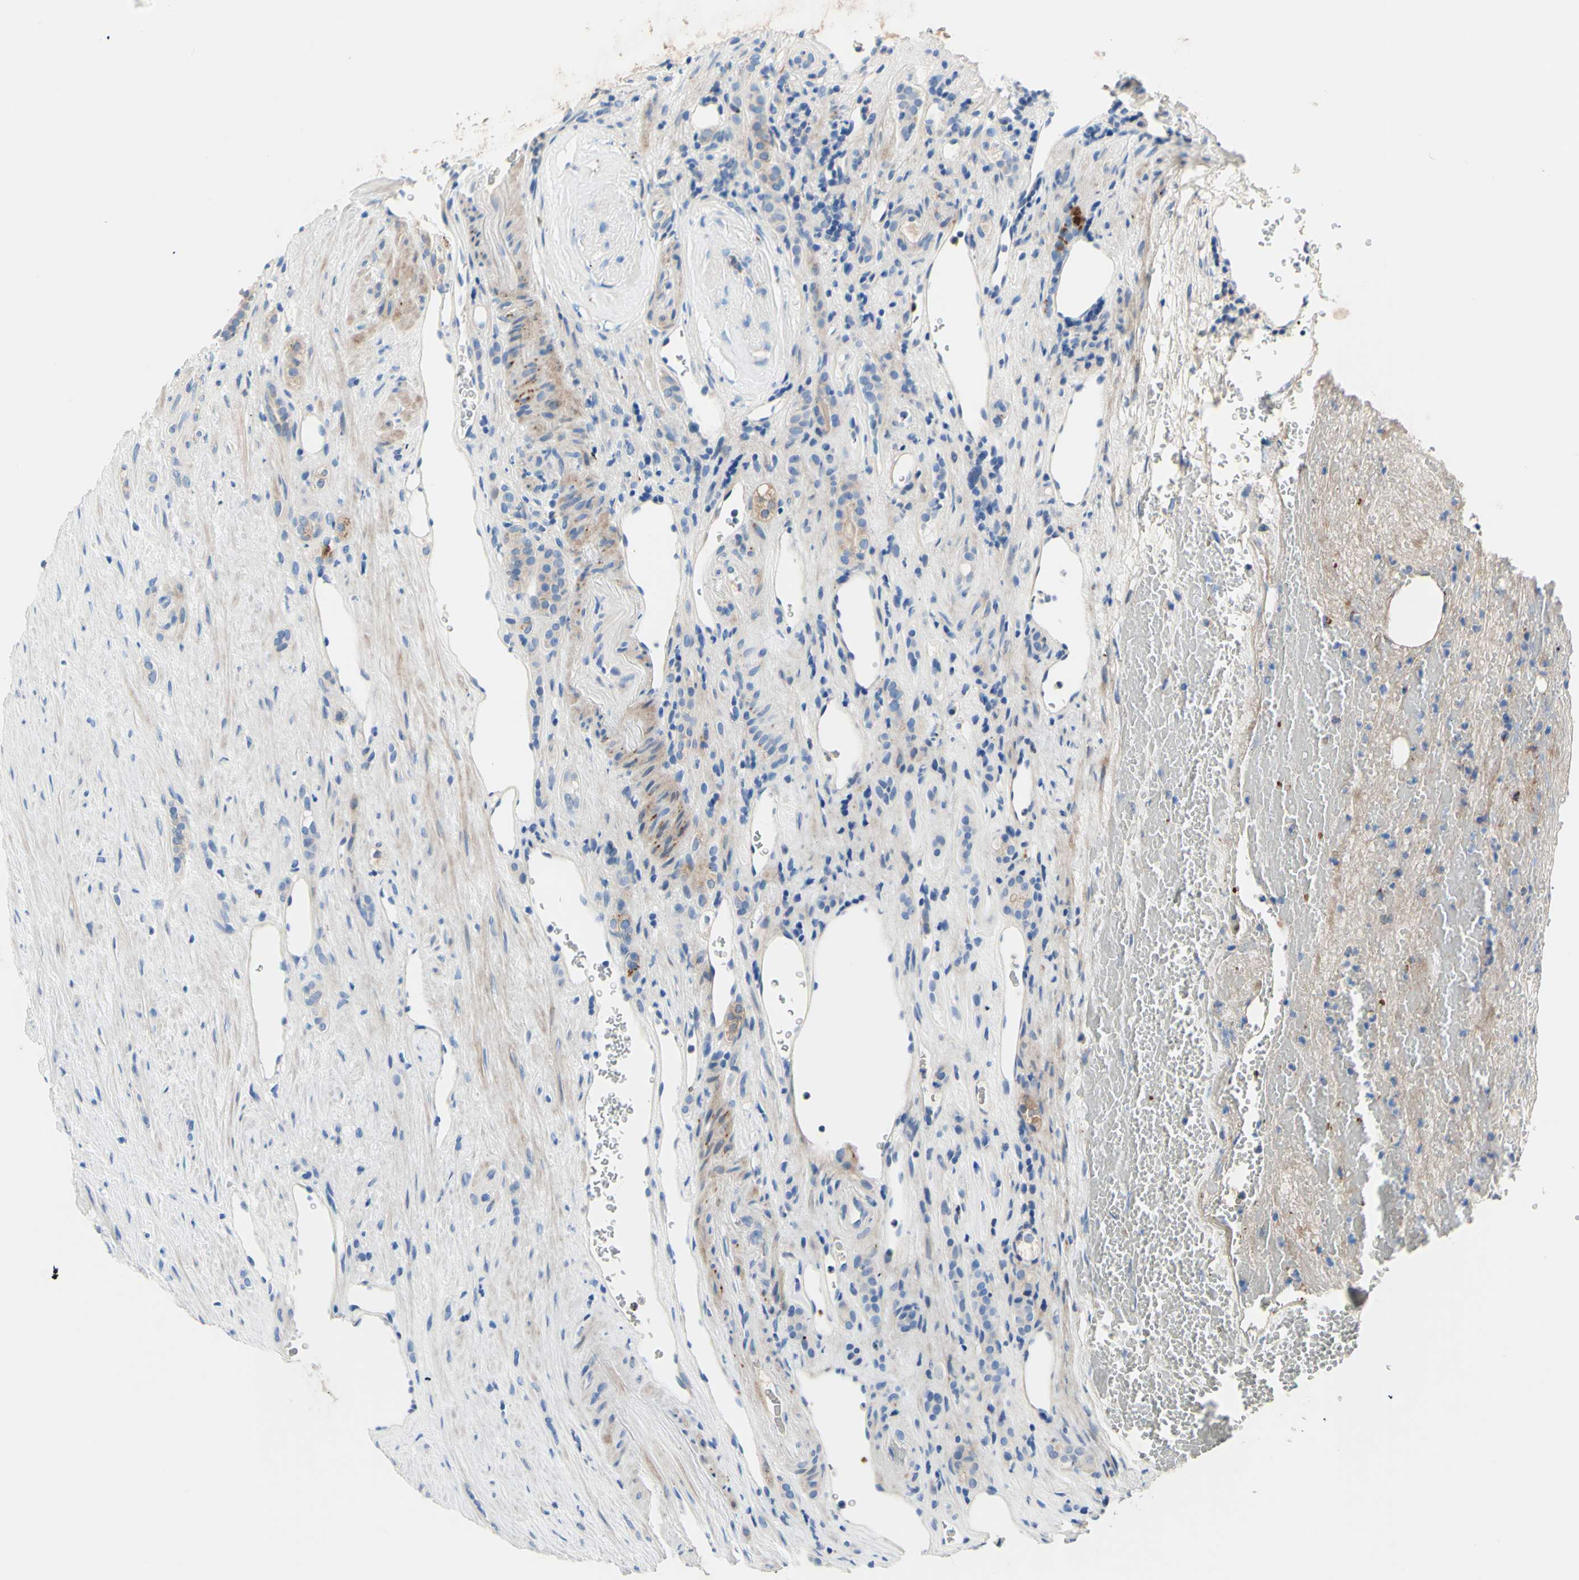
{"staining": {"intensity": "negative", "quantity": "none", "location": "none"}, "tissue": "renal cancer", "cell_type": "Tumor cells", "image_type": "cancer", "snomed": [{"axis": "morphology", "description": "Adenocarcinoma, NOS"}, {"axis": "topography", "description": "Kidney"}], "caption": "This is an IHC image of human renal cancer (adenocarcinoma). There is no expression in tumor cells.", "gene": "CDON", "patient": {"sex": "female", "age": 69}}